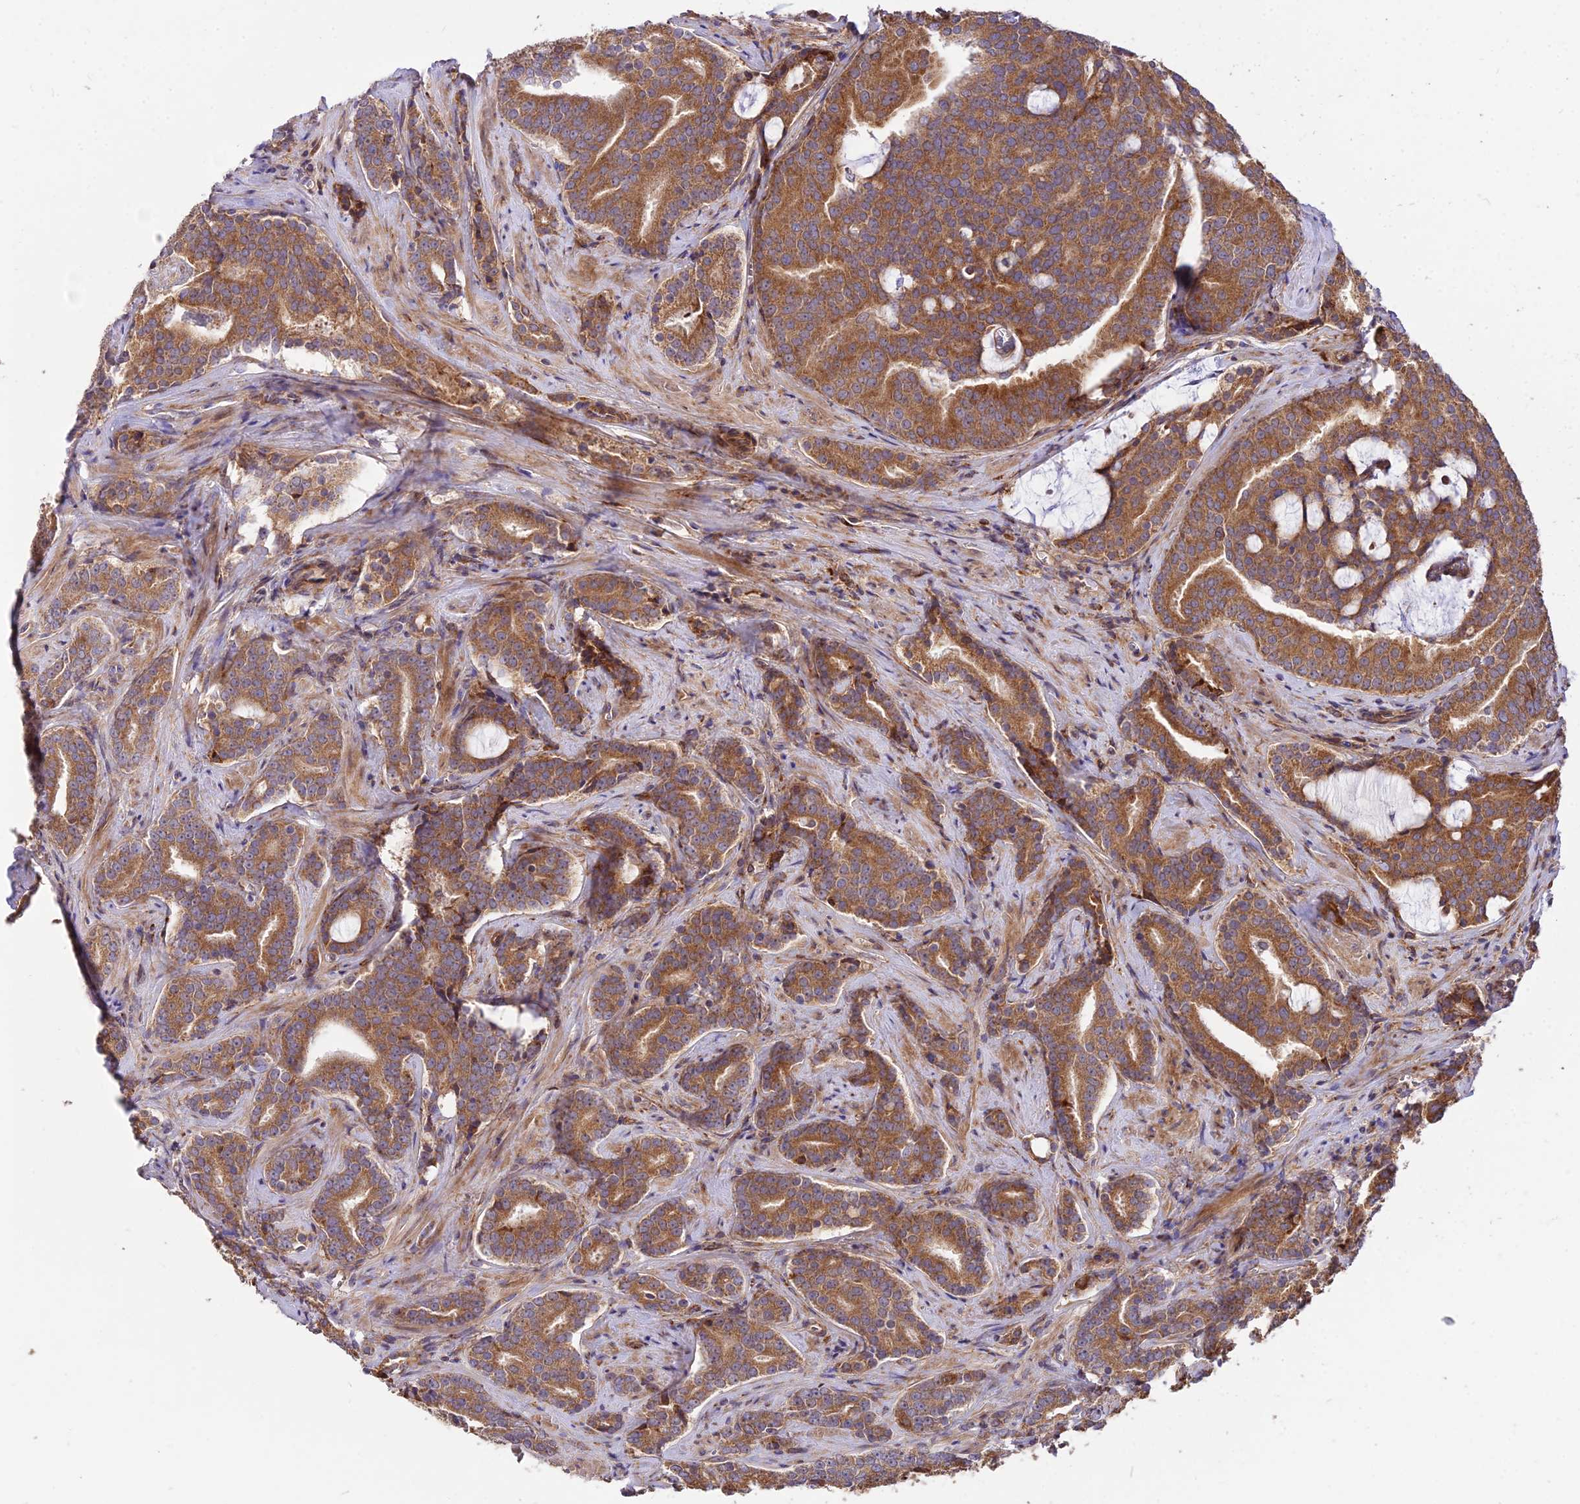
{"staining": {"intensity": "strong", "quantity": ">75%", "location": "cytoplasmic/membranous"}, "tissue": "prostate cancer", "cell_type": "Tumor cells", "image_type": "cancer", "snomed": [{"axis": "morphology", "description": "Adenocarcinoma, High grade"}, {"axis": "topography", "description": "Prostate"}], "caption": "A brown stain highlights strong cytoplasmic/membranous staining of a protein in prostate cancer tumor cells.", "gene": "ROCK1", "patient": {"sex": "male", "age": 55}}